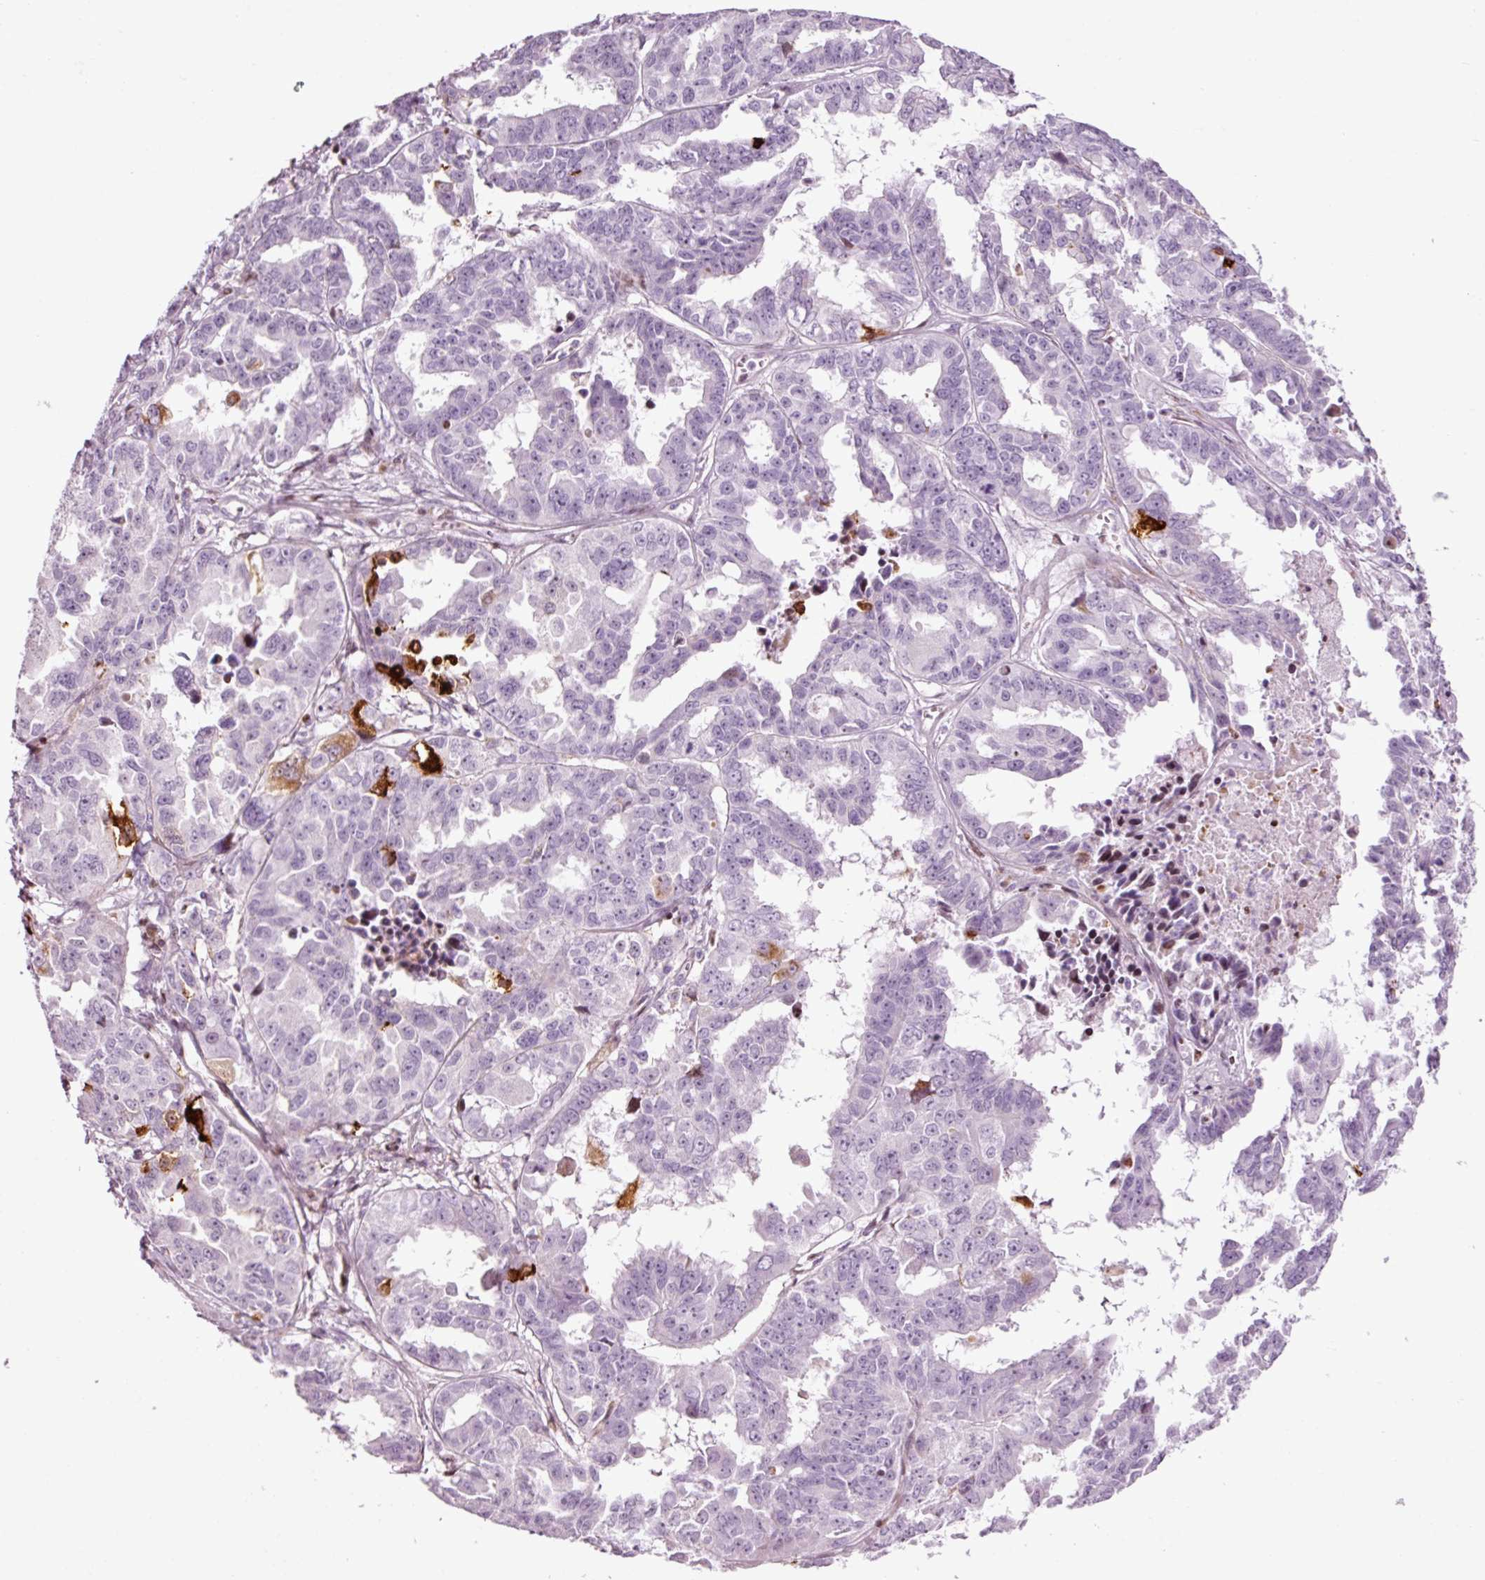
{"staining": {"intensity": "moderate", "quantity": "<25%", "location": "cytoplasmic/membranous"}, "tissue": "ovarian cancer", "cell_type": "Tumor cells", "image_type": "cancer", "snomed": [{"axis": "morphology", "description": "Adenocarcinoma, NOS"}, {"axis": "morphology", "description": "Carcinoma, endometroid"}, {"axis": "topography", "description": "Ovary"}], "caption": "Immunohistochemical staining of adenocarcinoma (ovarian) demonstrates moderate cytoplasmic/membranous protein expression in approximately <25% of tumor cells. The protein of interest is stained brown, and the nuclei are stained in blue (DAB IHC with brightfield microscopy, high magnification).", "gene": "ANKRD20A1", "patient": {"sex": "female", "age": 72}}